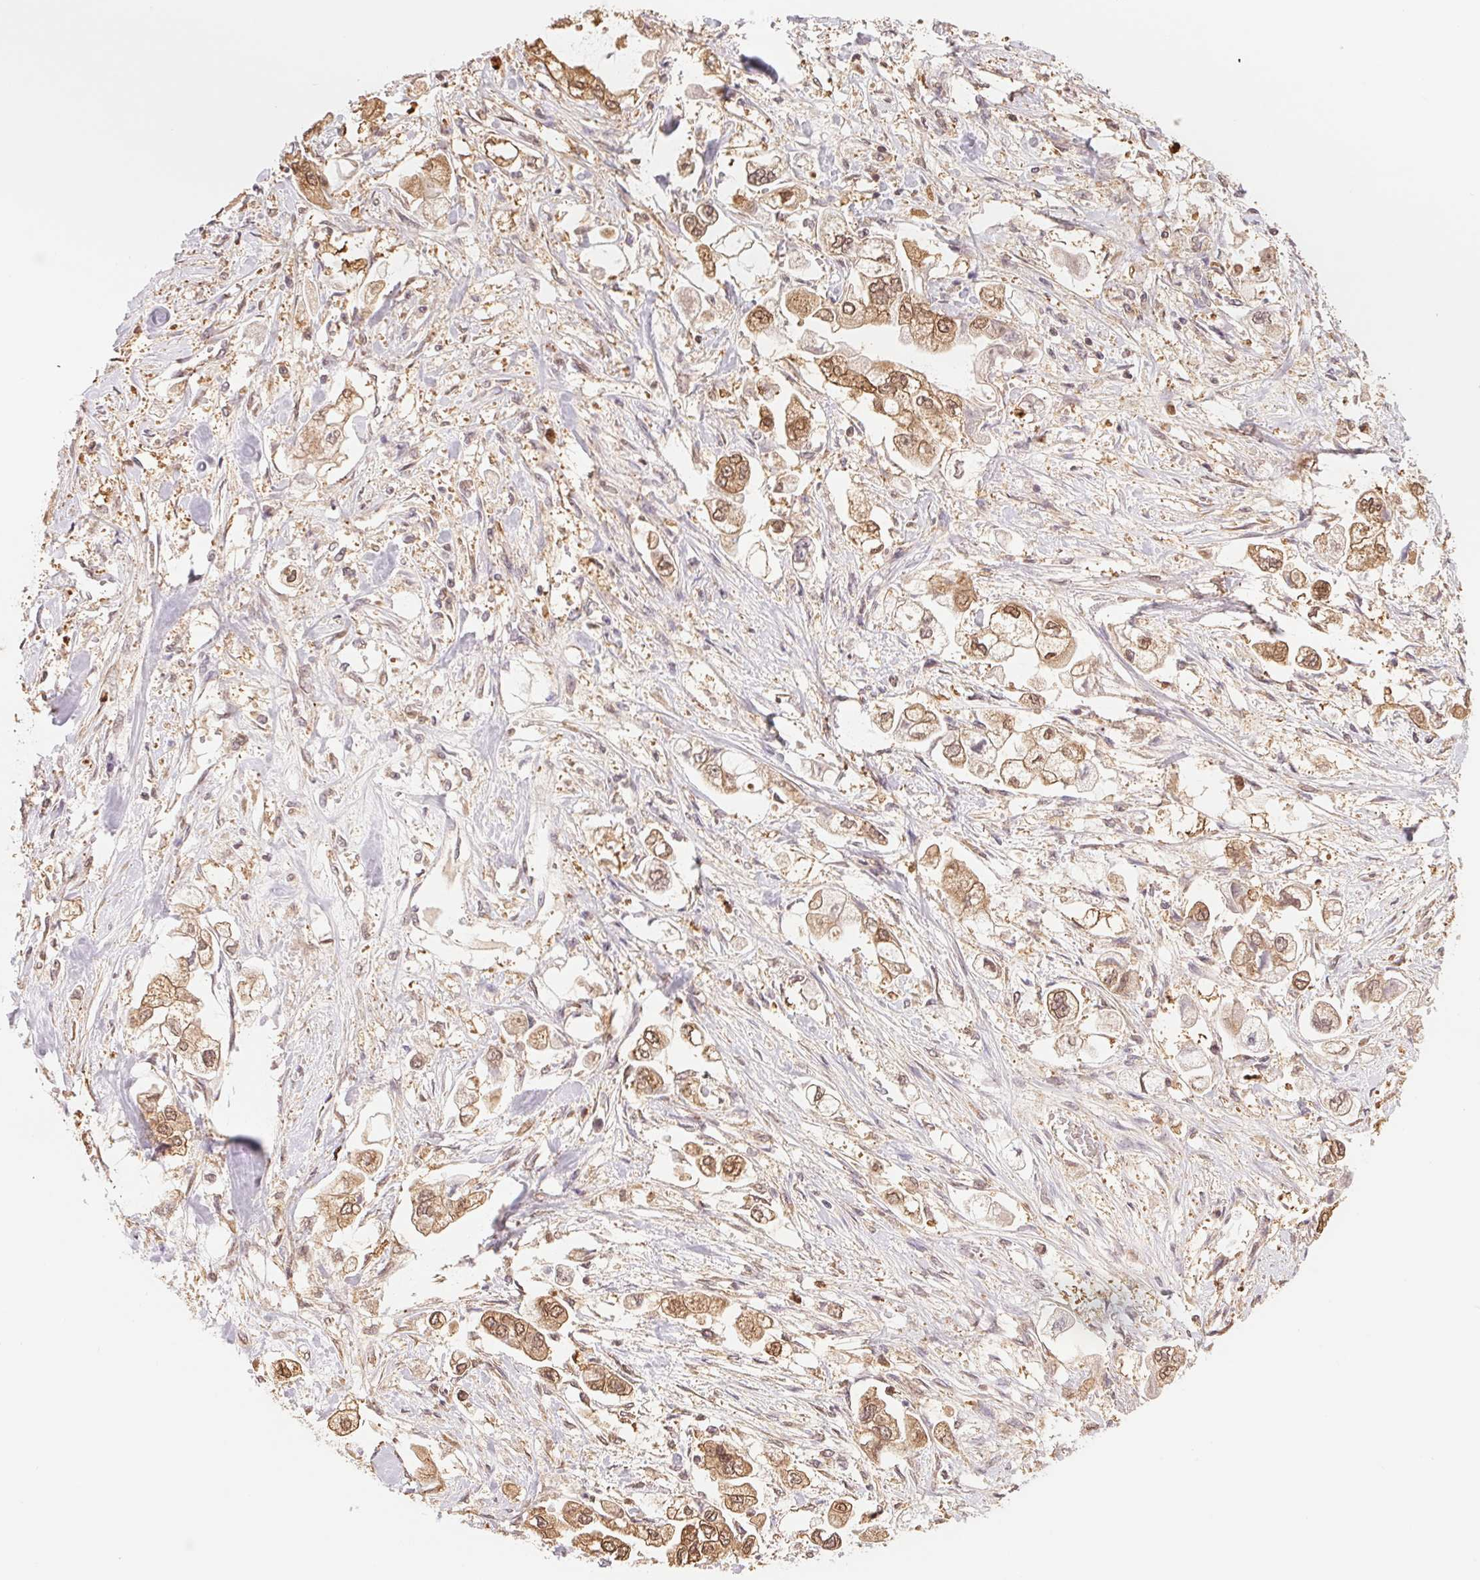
{"staining": {"intensity": "moderate", "quantity": ">75%", "location": "cytoplasmic/membranous,nuclear"}, "tissue": "stomach cancer", "cell_type": "Tumor cells", "image_type": "cancer", "snomed": [{"axis": "morphology", "description": "Adenocarcinoma, NOS"}, {"axis": "topography", "description": "Stomach"}], "caption": "Immunohistochemistry (IHC) micrograph of stomach cancer (adenocarcinoma) stained for a protein (brown), which shows medium levels of moderate cytoplasmic/membranous and nuclear positivity in approximately >75% of tumor cells.", "gene": "CDC123", "patient": {"sex": "male", "age": 62}}